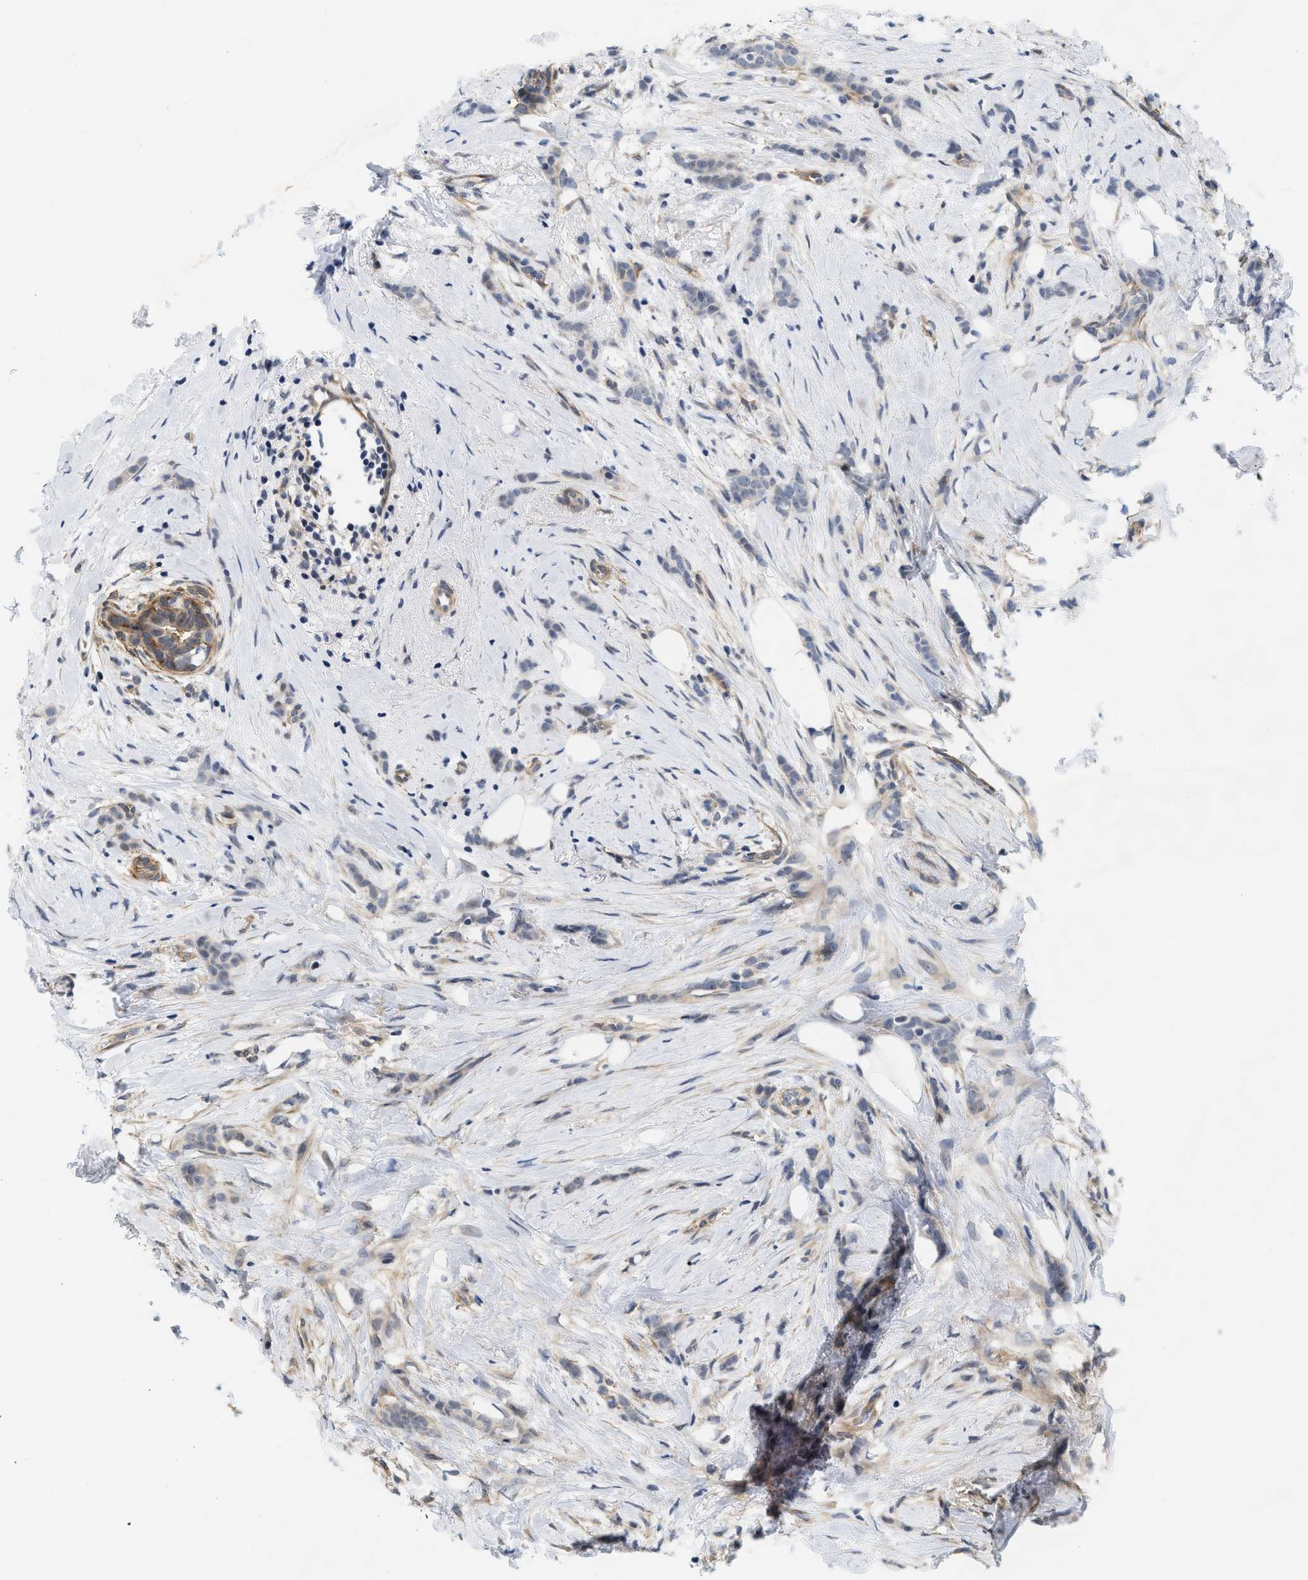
{"staining": {"intensity": "negative", "quantity": "none", "location": "none"}, "tissue": "breast cancer", "cell_type": "Tumor cells", "image_type": "cancer", "snomed": [{"axis": "morphology", "description": "Lobular carcinoma, in situ"}, {"axis": "morphology", "description": "Lobular carcinoma"}, {"axis": "topography", "description": "Breast"}], "caption": "Tumor cells are negative for brown protein staining in lobular carcinoma in situ (breast).", "gene": "GPRASP2", "patient": {"sex": "female", "age": 41}}